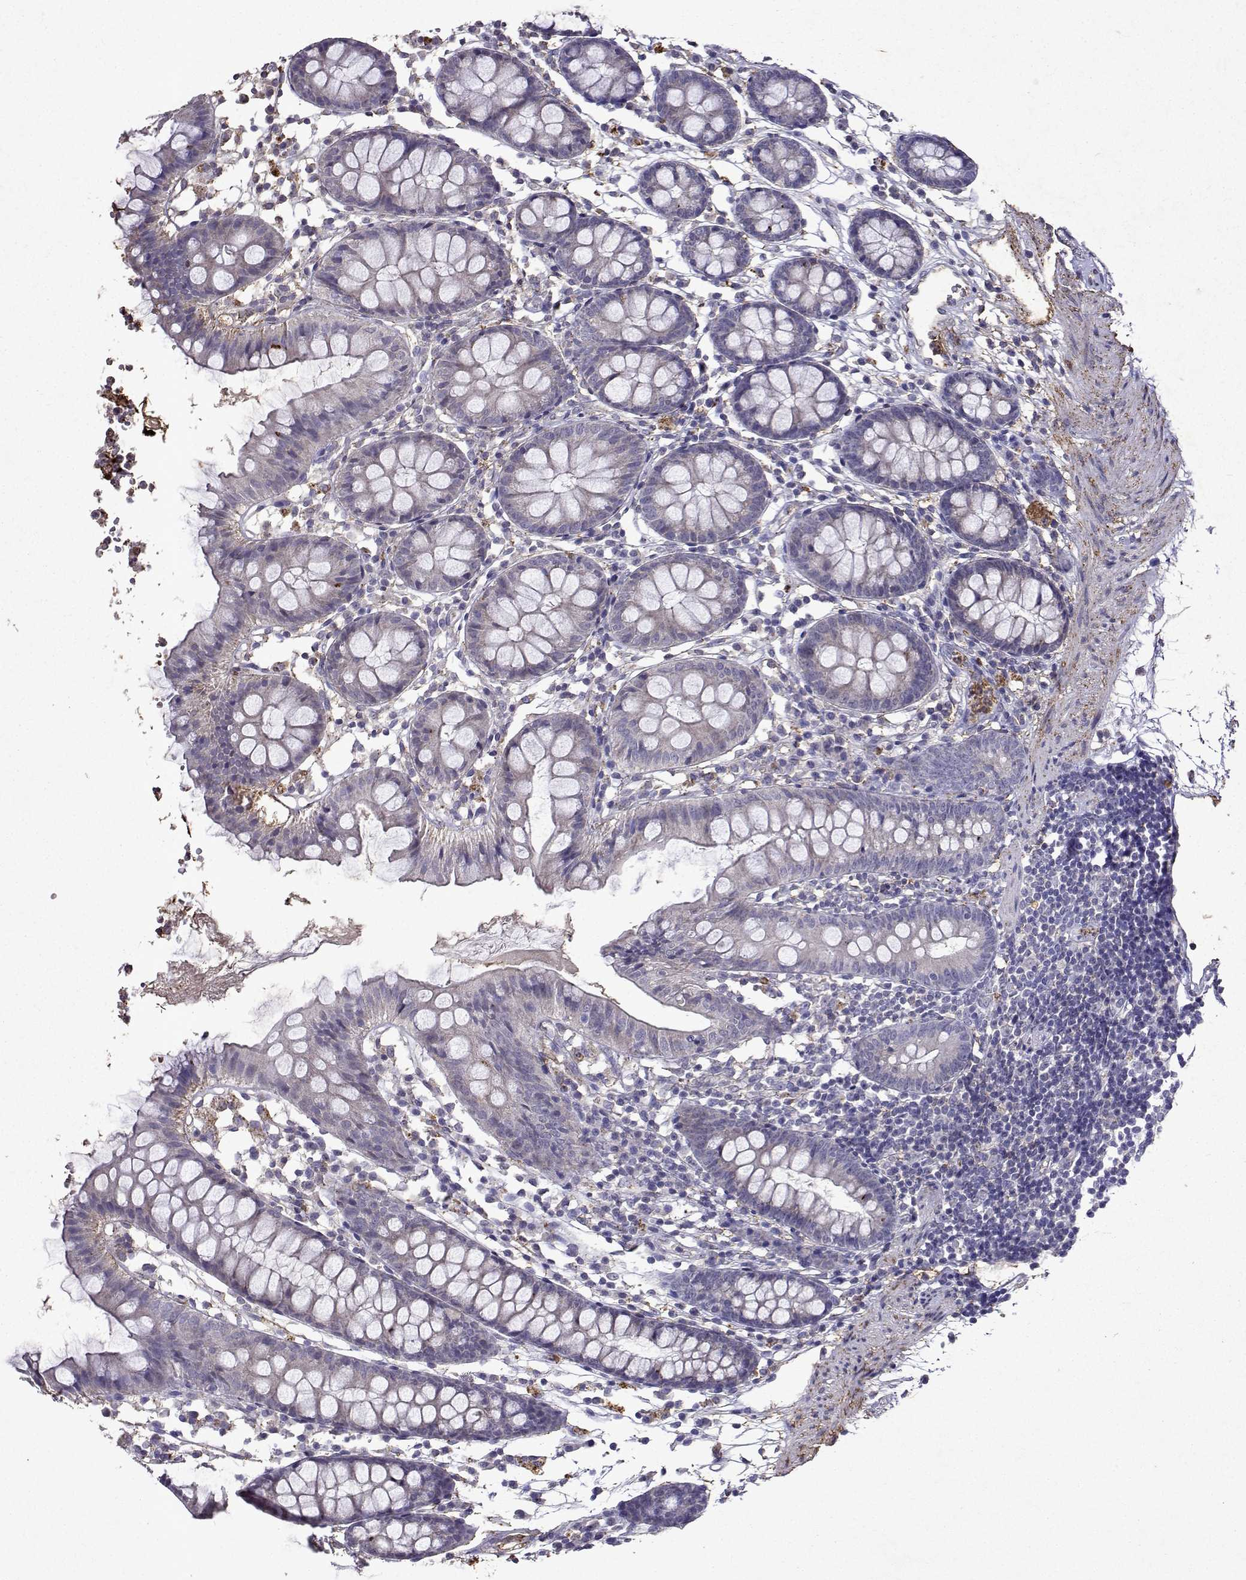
{"staining": {"intensity": "negative", "quantity": "none", "location": "none"}, "tissue": "colon", "cell_type": "Endothelial cells", "image_type": "normal", "snomed": [{"axis": "morphology", "description": "Normal tissue, NOS"}, {"axis": "topography", "description": "Colon"}], "caption": "A high-resolution photomicrograph shows immunohistochemistry (IHC) staining of benign colon, which exhibits no significant expression in endothelial cells. (Stains: DAB (3,3'-diaminobenzidine) immunohistochemistry (IHC) with hematoxylin counter stain, Microscopy: brightfield microscopy at high magnification).", "gene": "DUSP28", "patient": {"sex": "female", "age": 84}}